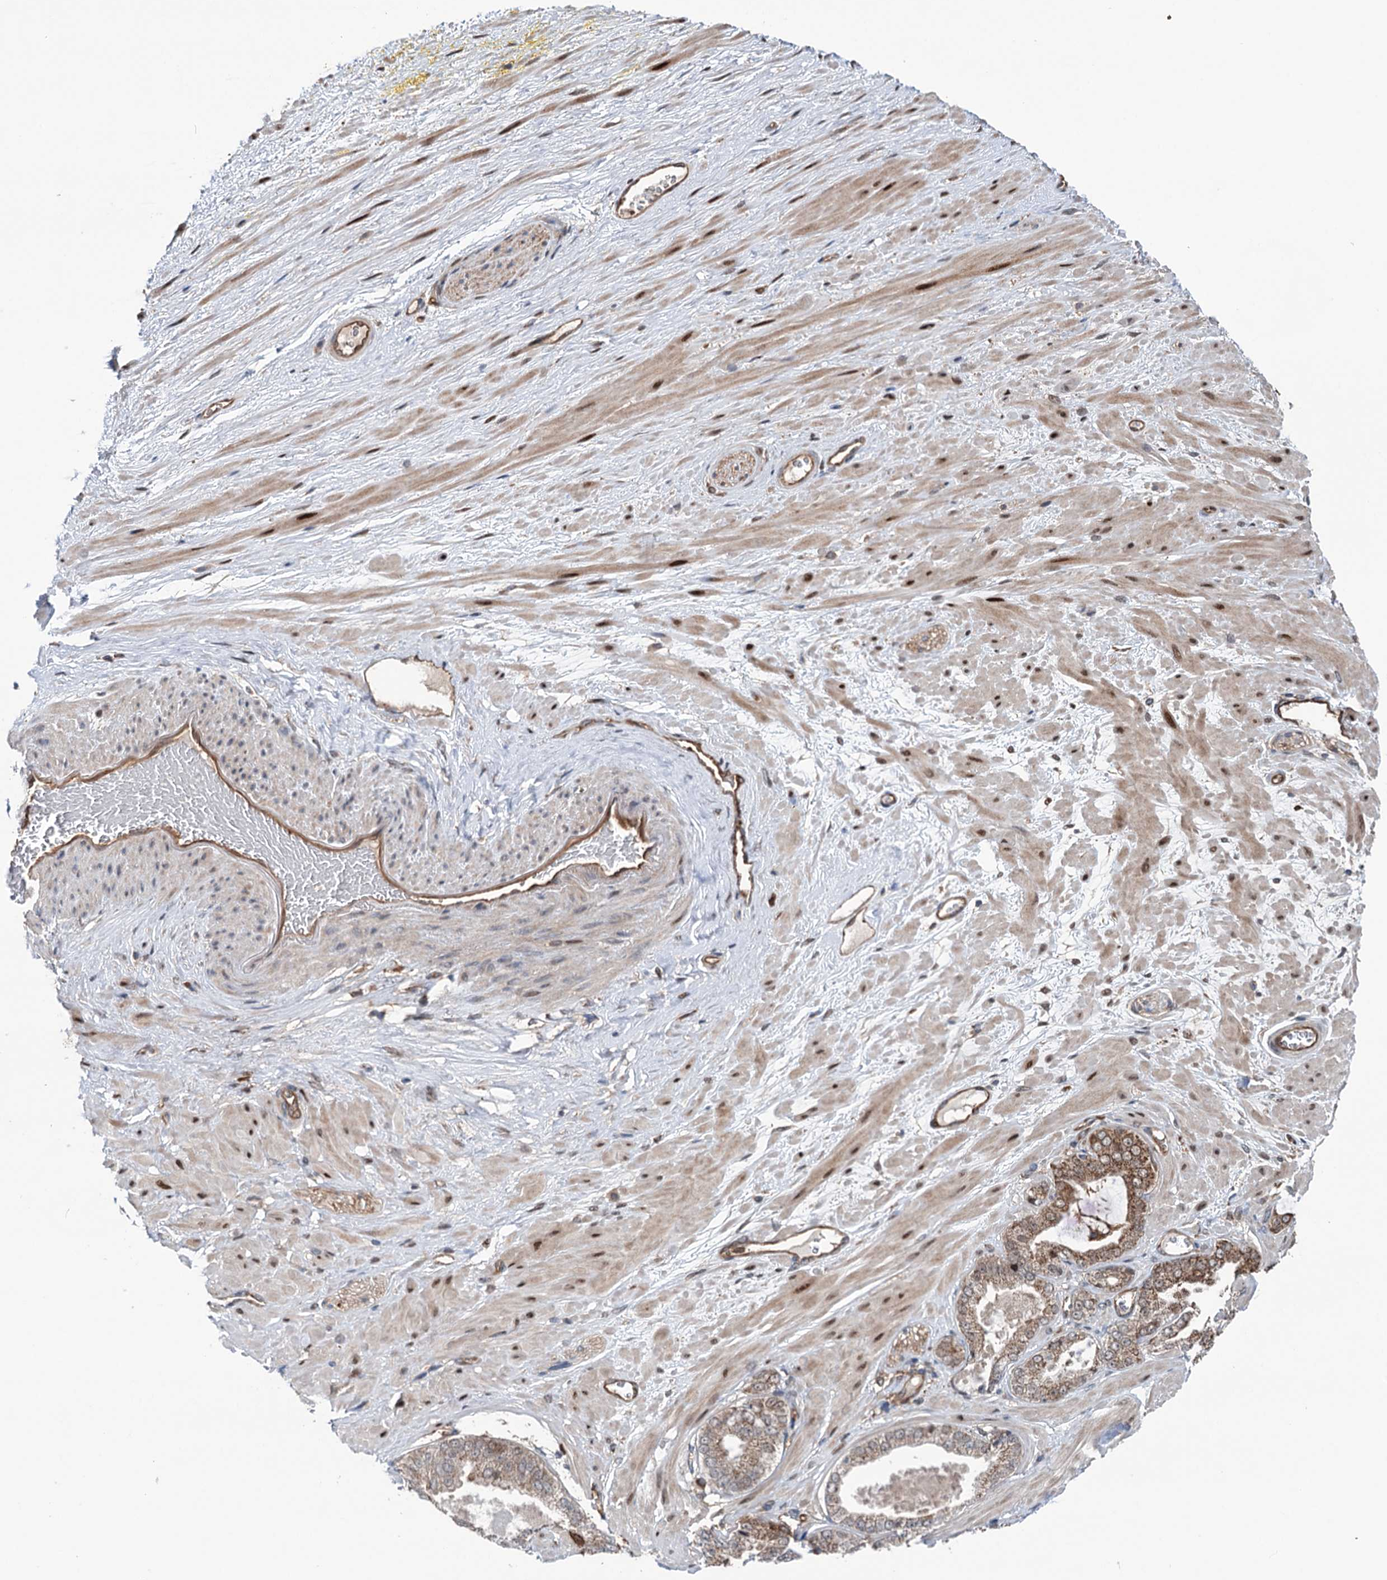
{"staining": {"intensity": "weak", "quantity": "<25%", "location": "cytoplasmic/membranous"}, "tissue": "adipose tissue", "cell_type": "Adipocytes", "image_type": "normal", "snomed": [{"axis": "morphology", "description": "Normal tissue, NOS"}, {"axis": "morphology", "description": "Adenocarcinoma, Low grade"}, {"axis": "topography", "description": "Prostate"}, {"axis": "topography", "description": "Peripheral nerve tissue"}], "caption": "High power microscopy image of an immunohistochemistry micrograph of benign adipose tissue, revealing no significant positivity in adipocytes.", "gene": "NCAPD2", "patient": {"sex": "male", "age": 63}}